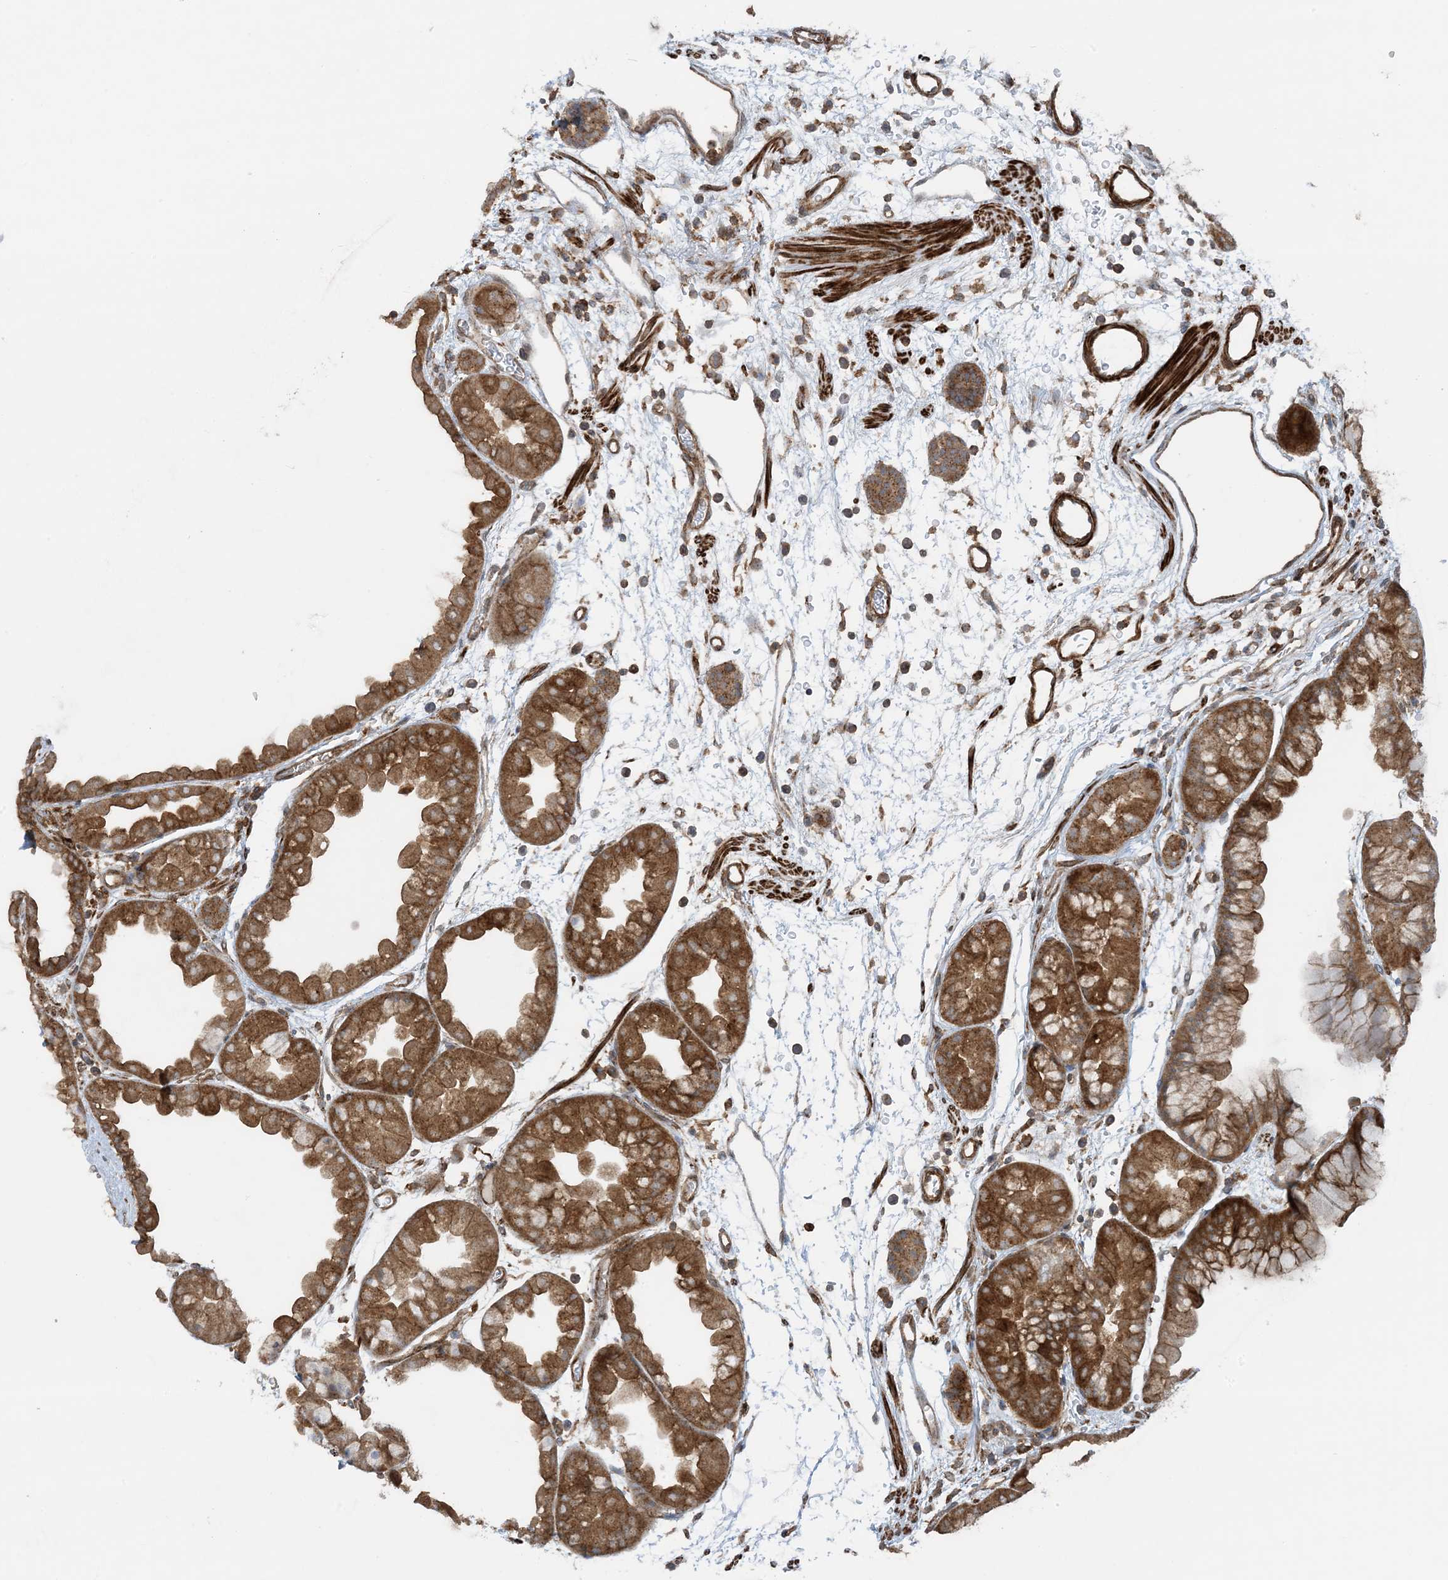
{"staining": {"intensity": "strong", "quantity": ">75%", "location": "cytoplasmic/membranous"}, "tissue": "stomach", "cell_type": "Glandular cells", "image_type": "normal", "snomed": [{"axis": "morphology", "description": "Normal tissue, NOS"}, {"axis": "topography", "description": "Stomach, upper"}], "caption": "Protein expression analysis of benign human stomach reveals strong cytoplasmic/membranous staining in approximately >75% of glandular cells. Nuclei are stained in blue.", "gene": "STAM2", "patient": {"sex": "male", "age": 47}}